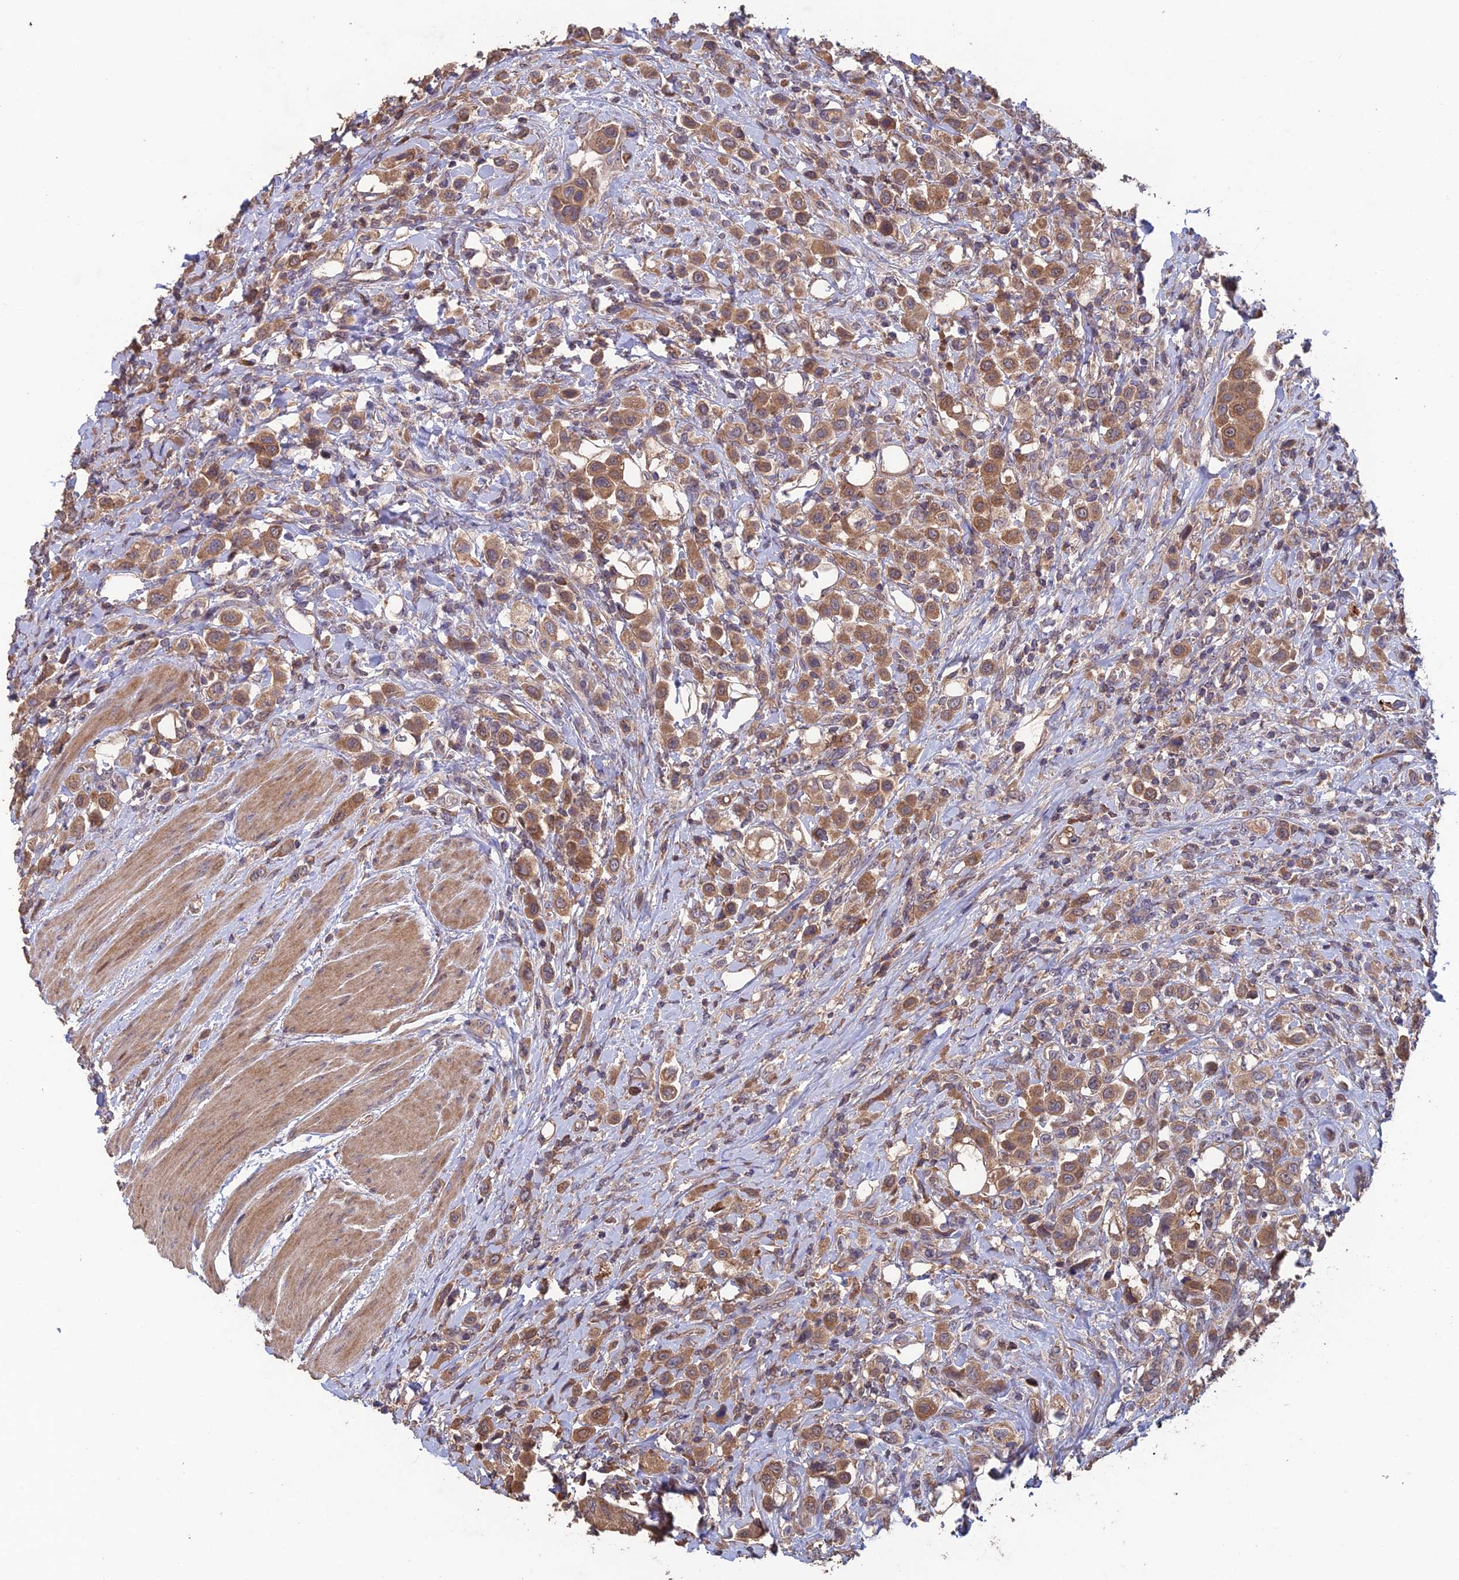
{"staining": {"intensity": "moderate", "quantity": ">75%", "location": "cytoplasmic/membranous"}, "tissue": "urothelial cancer", "cell_type": "Tumor cells", "image_type": "cancer", "snomed": [{"axis": "morphology", "description": "Urothelial carcinoma, High grade"}, {"axis": "topography", "description": "Urinary bladder"}], "caption": "Urothelial carcinoma (high-grade) was stained to show a protein in brown. There is medium levels of moderate cytoplasmic/membranous expression in approximately >75% of tumor cells.", "gene": "SHISA5", "patient": {"sex": "male", "age": 50}}